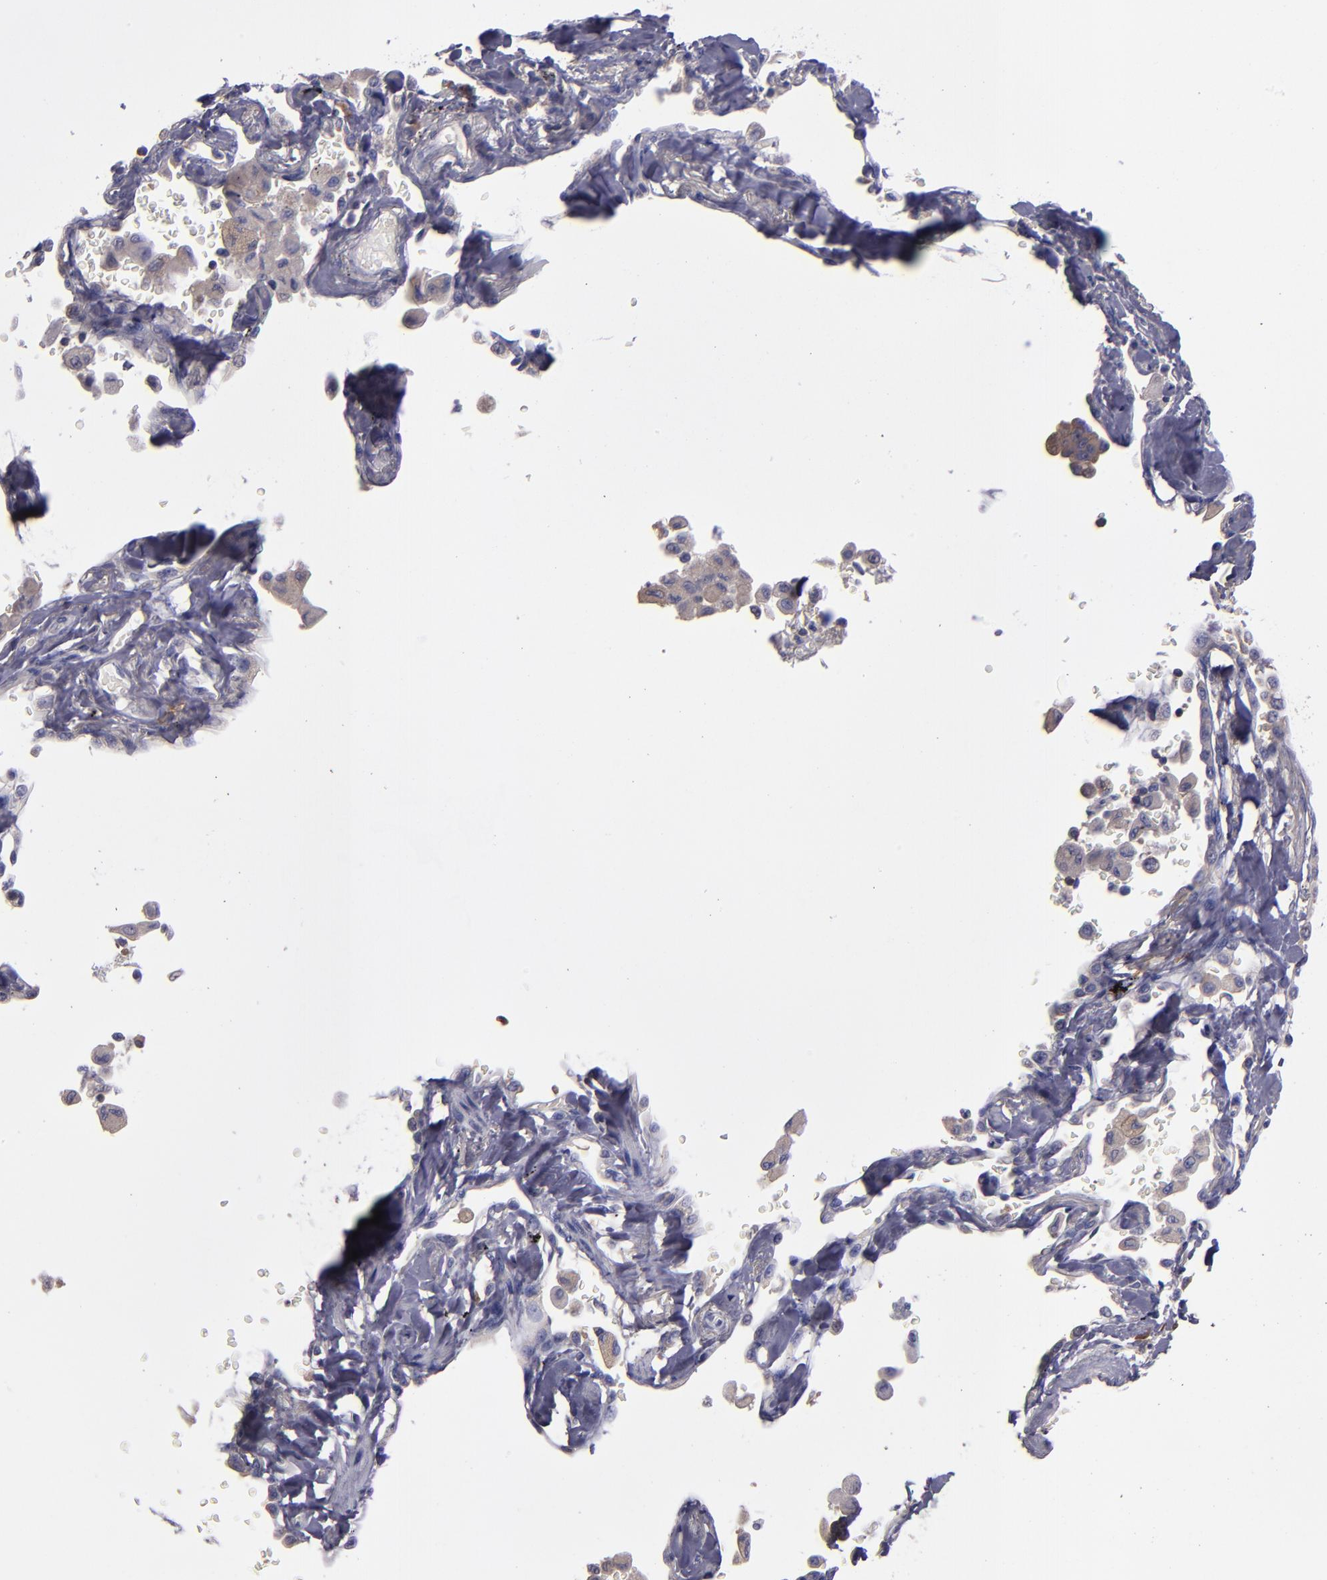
{"staining": {"intensity": "weak", "quantity": "25%-75%", "location": "cytoplasmic/membranous"}, "tissue": "lung cancer", "cell_type": "Tumor cells", "image_type": "cancer", "snomed": [{"axis": "morphology", "description": "Adenocarcinoma, NOS"}, {"axis": "topography", "description": "Lung"}], "caption": "Human lung cancer stained with a protein marker displays weak staining in tumor cells.", "gene": "CARS1", "patient": {"sex": "female", "age": 64}}